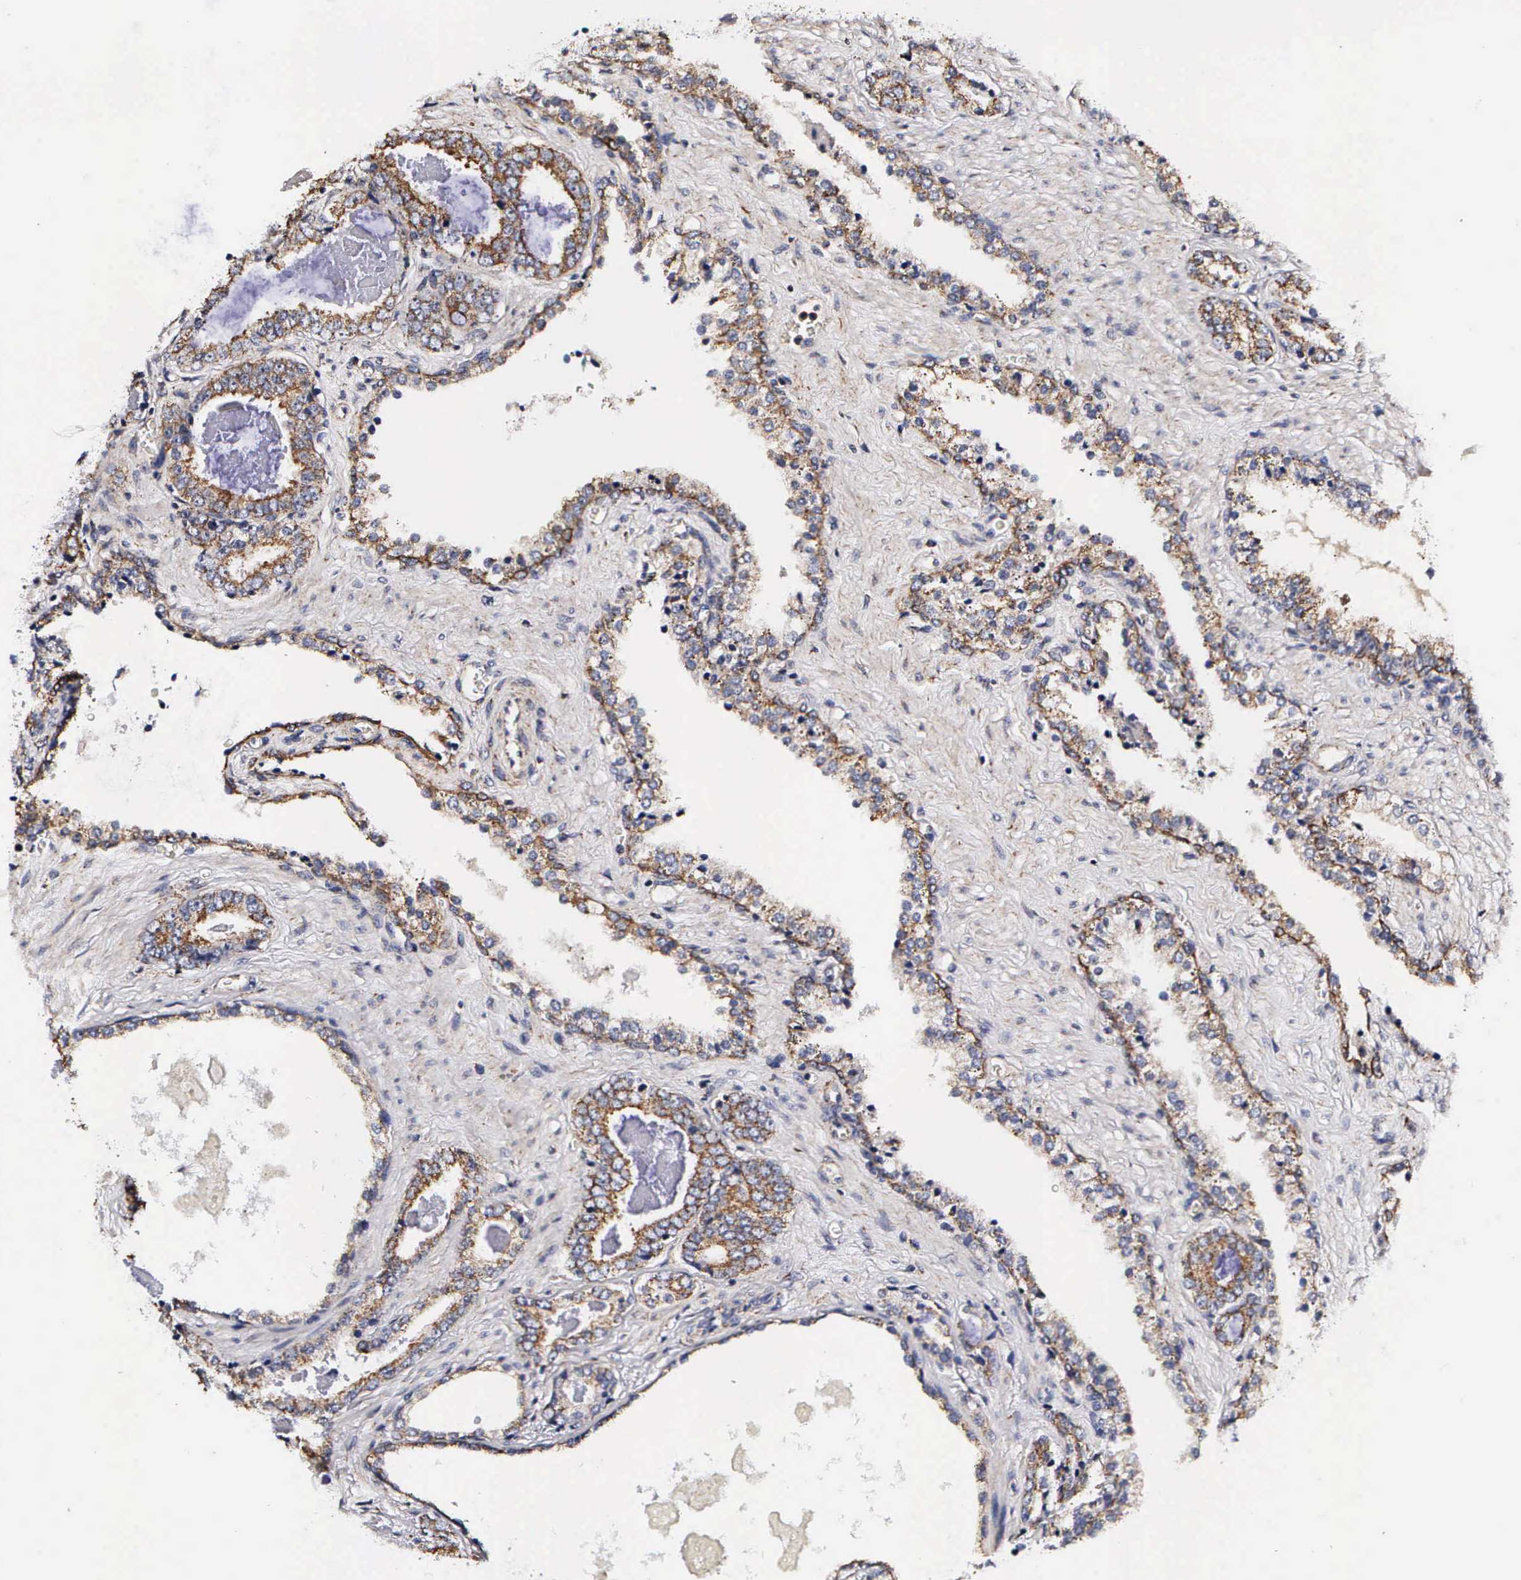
{"staining": {"intensity": "weak", "quantity": ">75%", "location": "cytoplasmic/membranous"}, "tissue": "prostate cancer", "cell_type": "Tumor cells", "image_type": "cancer", "snomed": [{"axis": "morphology", "description": "Adenocarcinoma, Medium grade"}, {"axis": "topography", "description": "Prostate"}], "caption": "Adenocarcinoma (medium-grade) (prostate) tissue reveals weak cytoplasmic/membranous expression in about >75% of tumor cells", "gene": "PSMA3", "patient": {"sex": "male", "age": 64}}